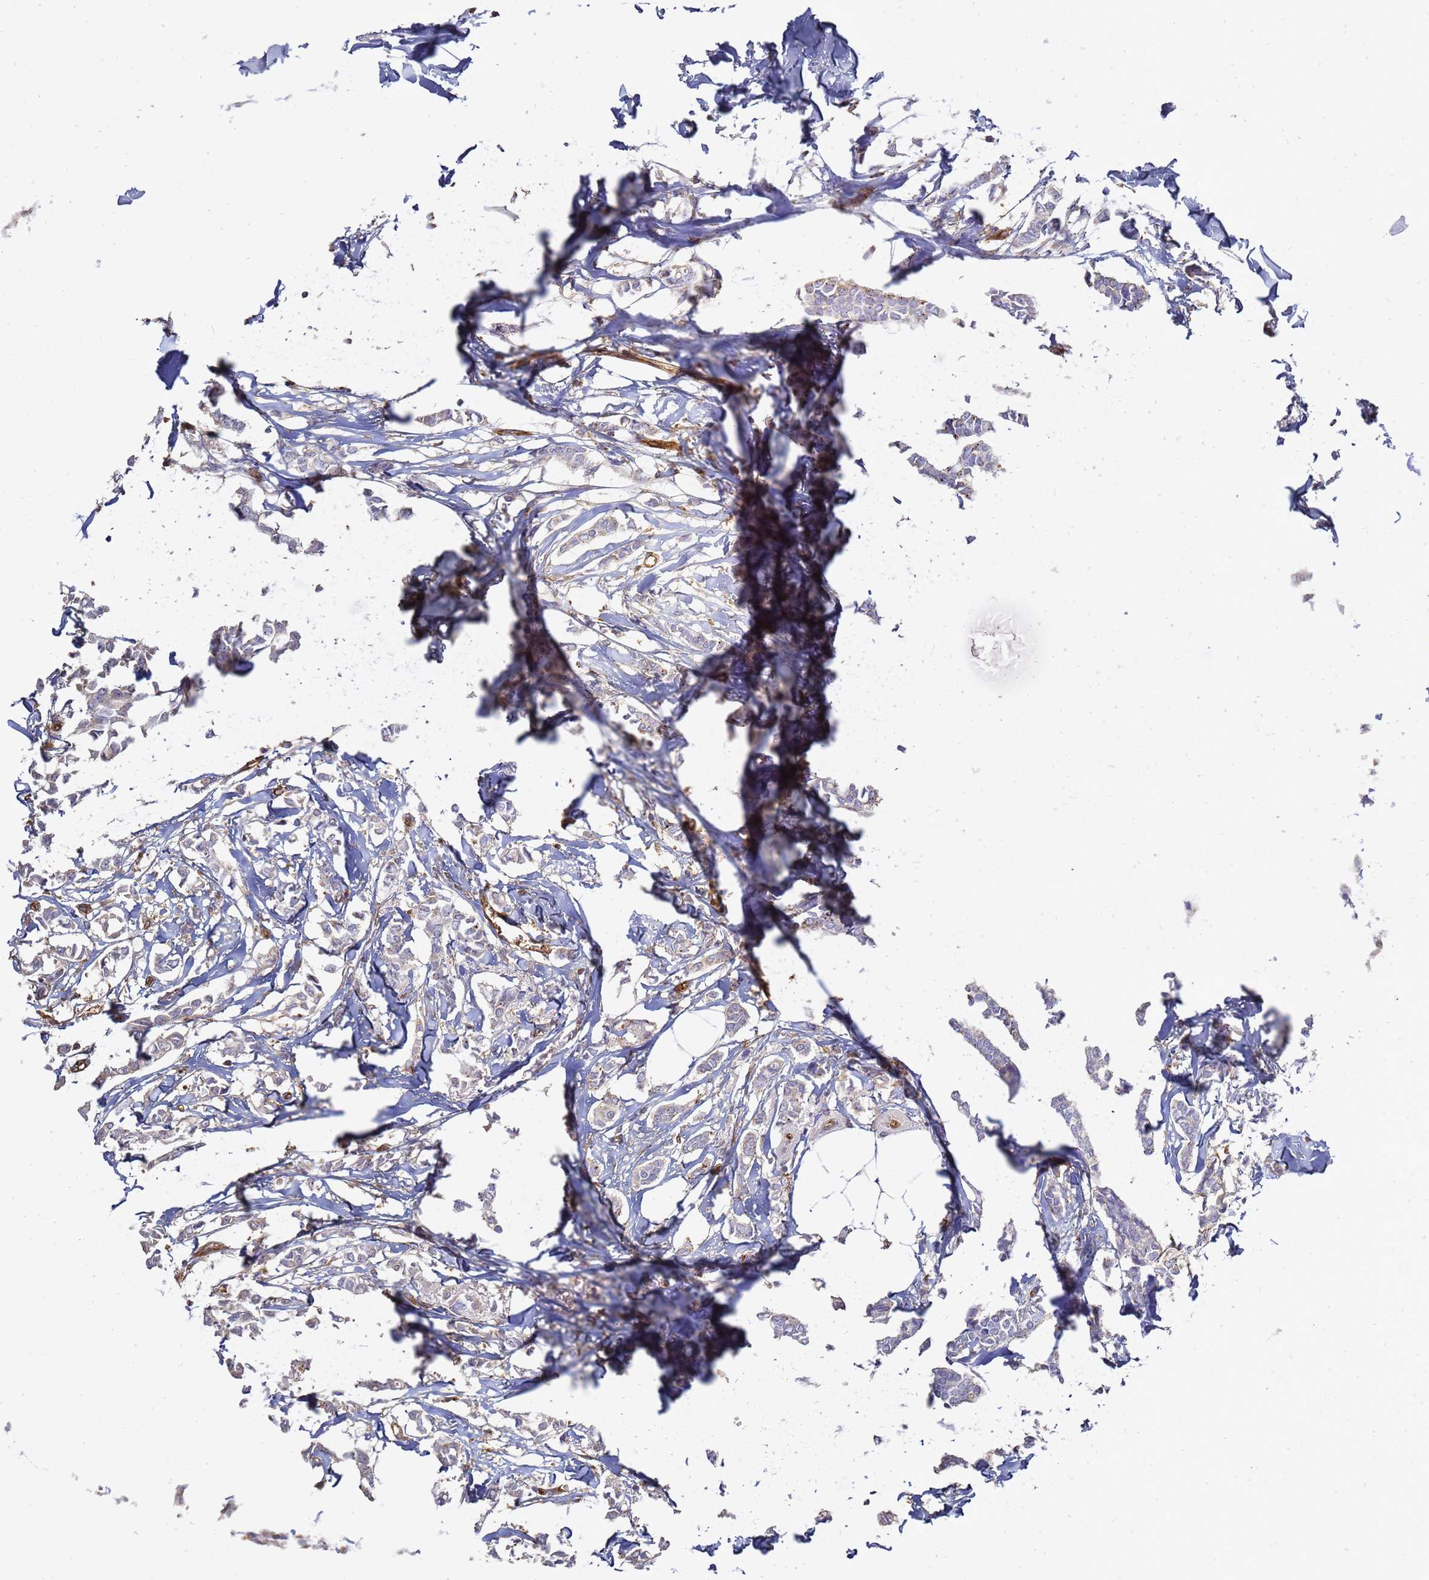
{"staining": {"intensity": "negative", "quantity": "none", "location": "none"}, "tissue": "breast cancer", "cell_type": "Tumor cells", "image_type": "cancer", "snomed": [{"axis": "morphology", "description": "Duct carcinoma"}, {"axis": "topography", "description": "Breast"}], "caption": "The photomicrograph displays no significant expression in tumor cells of breast cancer.", "gene": "ZBTB8OS", "patient": {"sex": "female", "age": 41}}